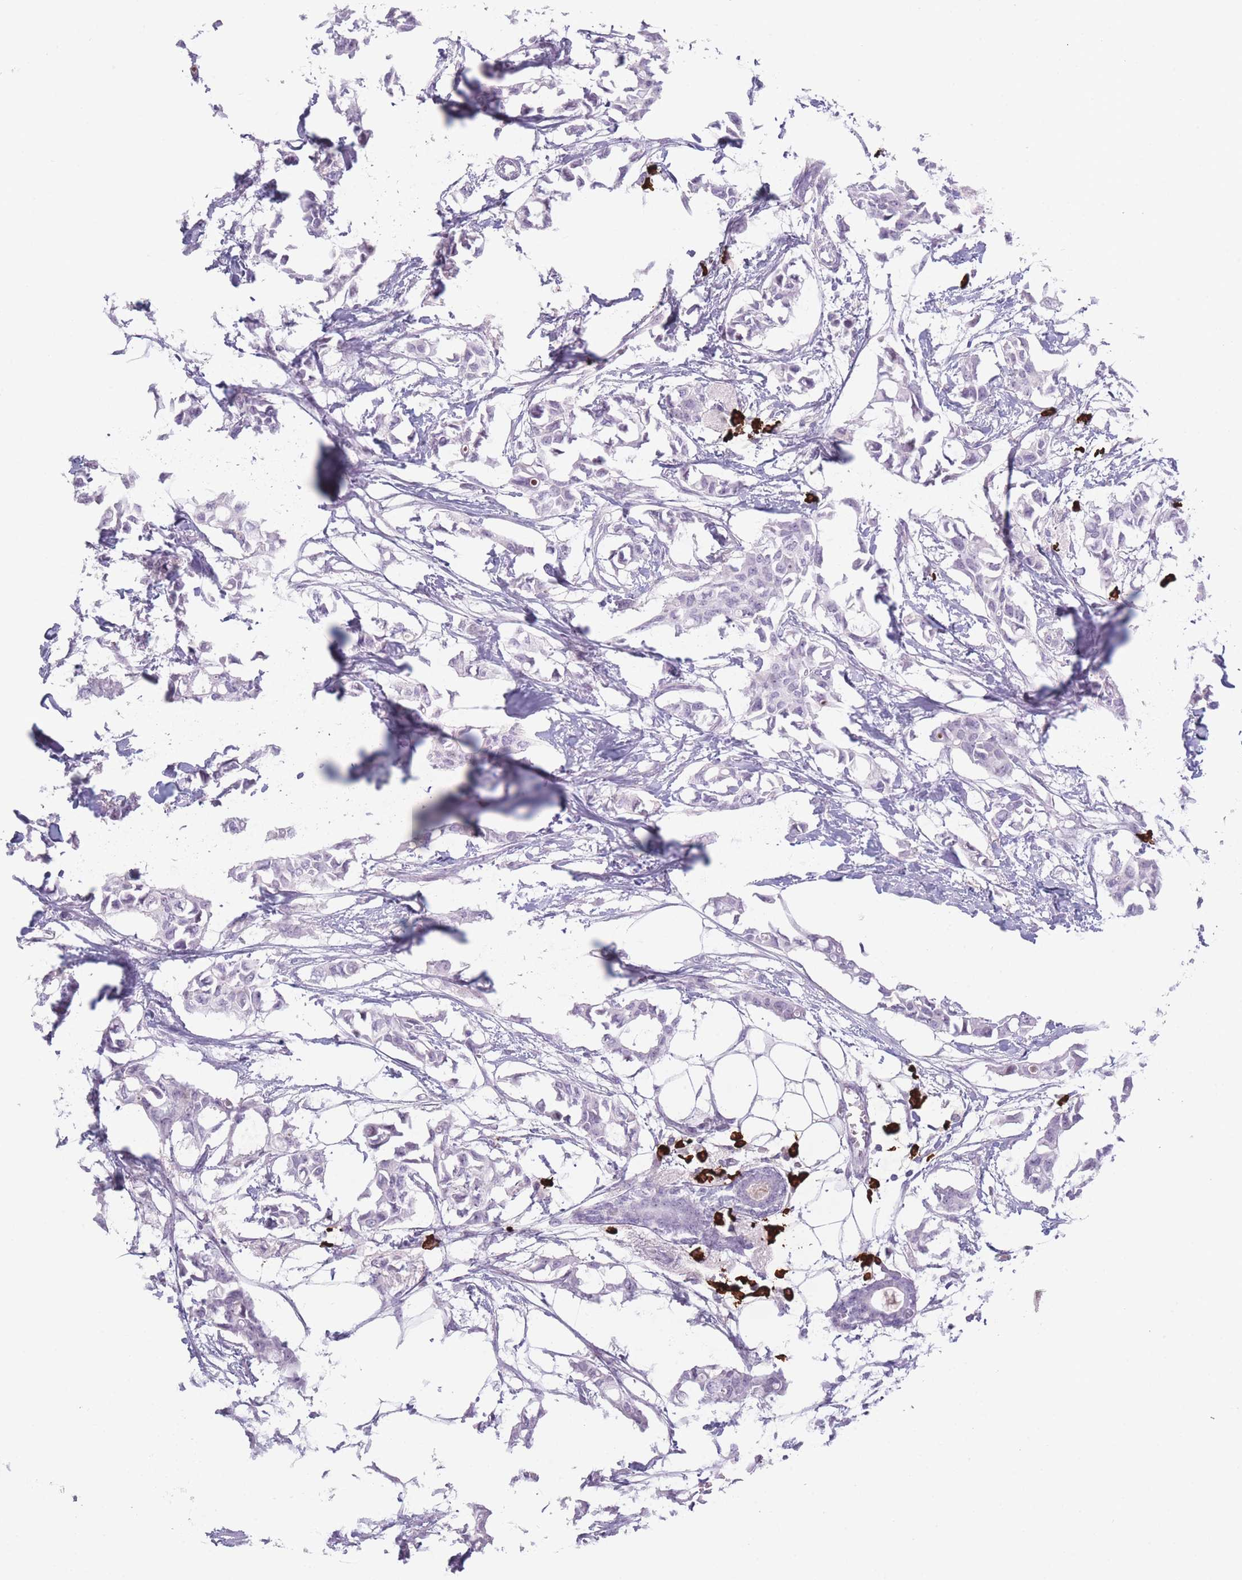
{"staining": {"intensity": "negative", "quantity": "none", "location": "none"}, "tissue": "breast cancer", "cell_type": "Tumor cells", "image_type": "cancer", "snomed": [{"axis": "morphology", "description": "Duct carcinoma"}, {"axis": "topography", "description": "Breast"}], "caption": "Immunohistochemical staining of breast cancer demonstrates no significant expression in tumor cells.", "gene": "PLEKHG2", "patient": {"sex": "female", "age": 41}}